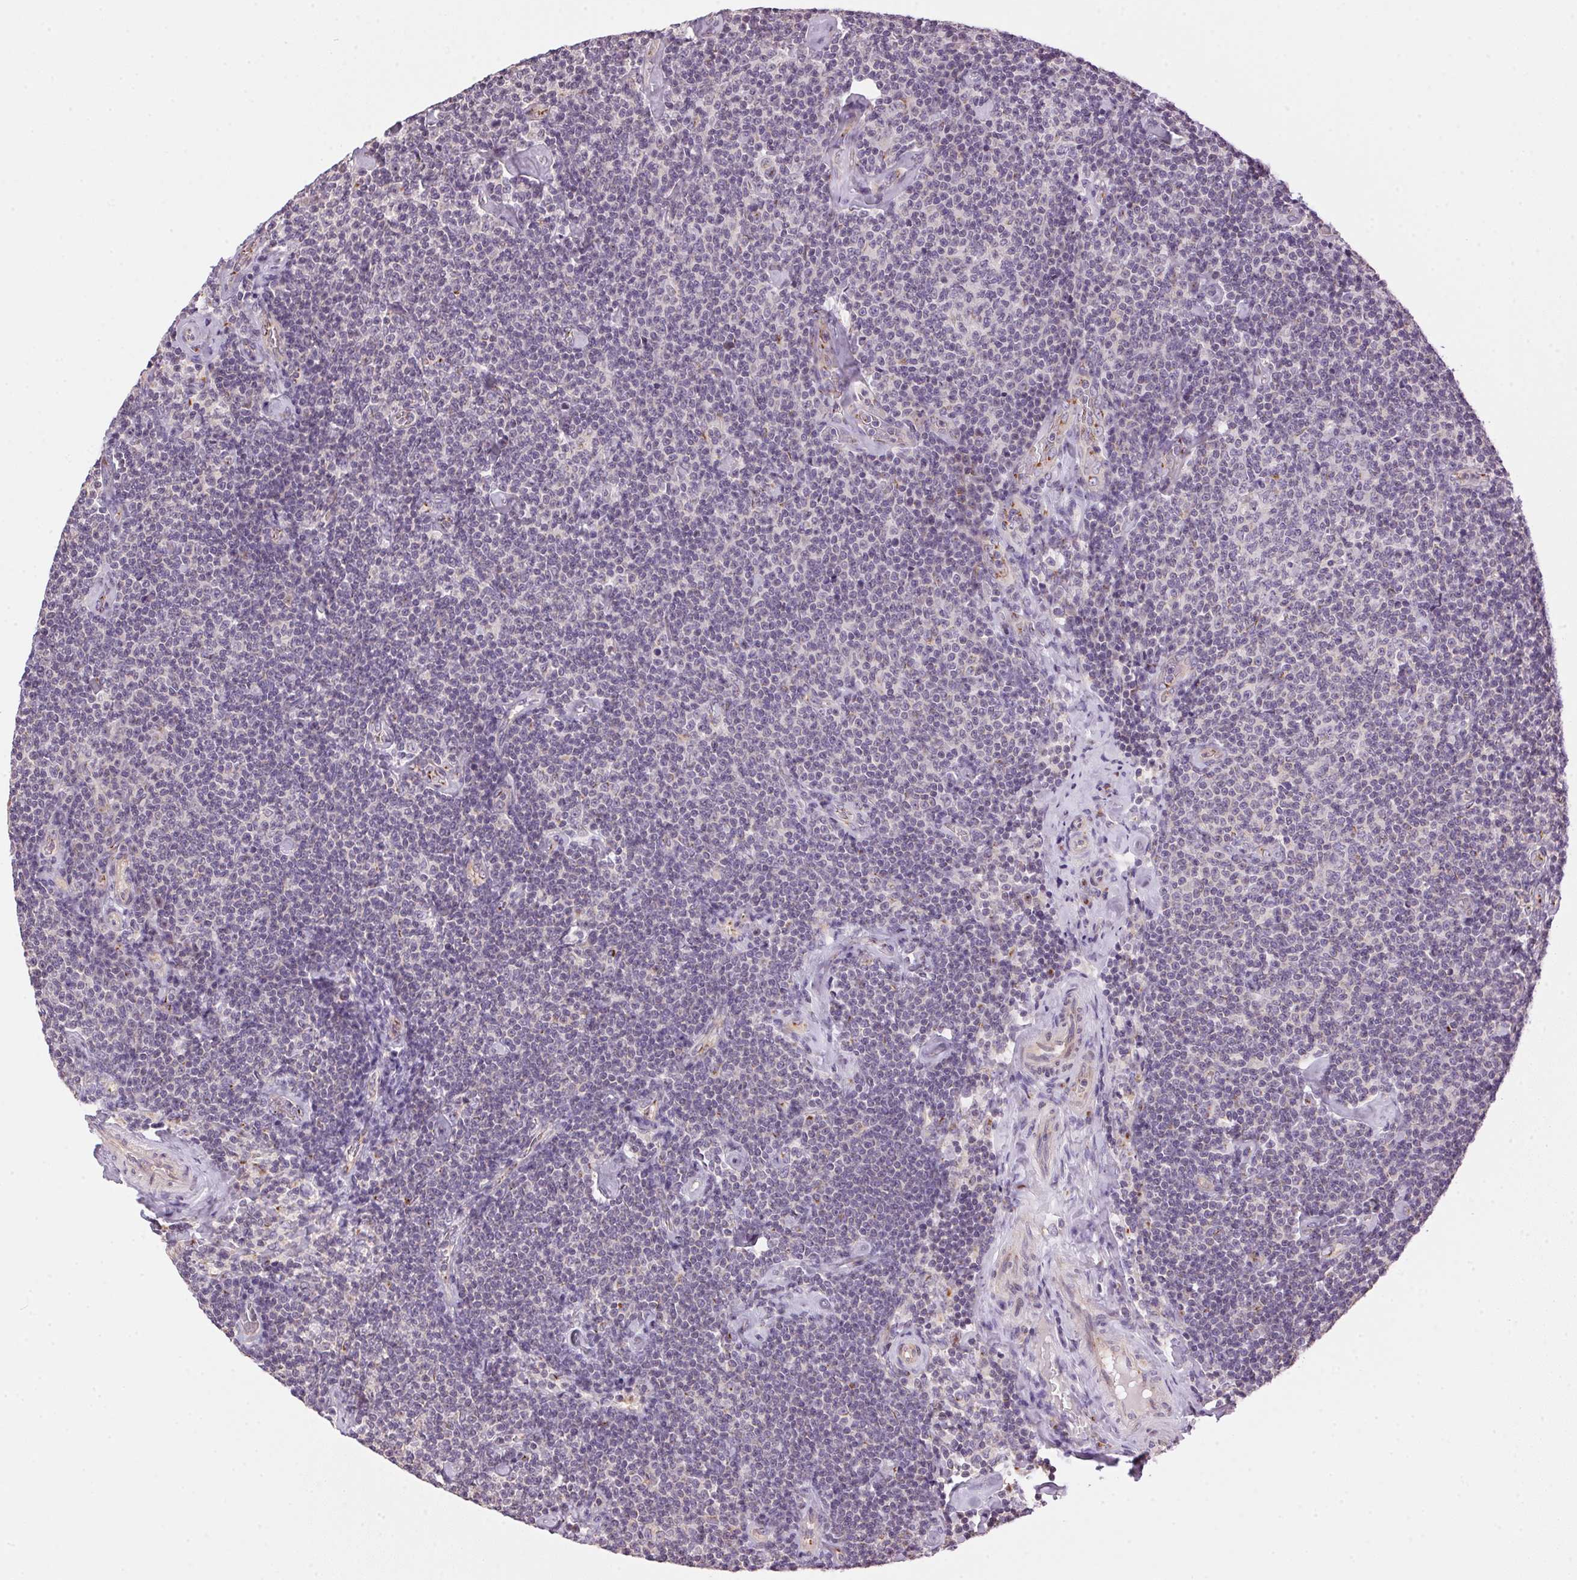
{"staining": {"intensity": "negative", "quantity": "none", "location": "none"}, "tissue": "lymphoma", "cell_type": "Tumor cells", "image_type": "cancer", "snomed": [{"axis": "morphology", "description": "Malignant lymphoma, non-Hodgkin's type, Low grade"}, {"axis": "topography", "description": "Lymph node"}], "caption": "Tumor cells are negative for protein expression in human low-grade malignant lymphoma, non-Hodgkin's type.", "gene": "GOLPH3", "patient": {"sex": "male", "age": 81}}